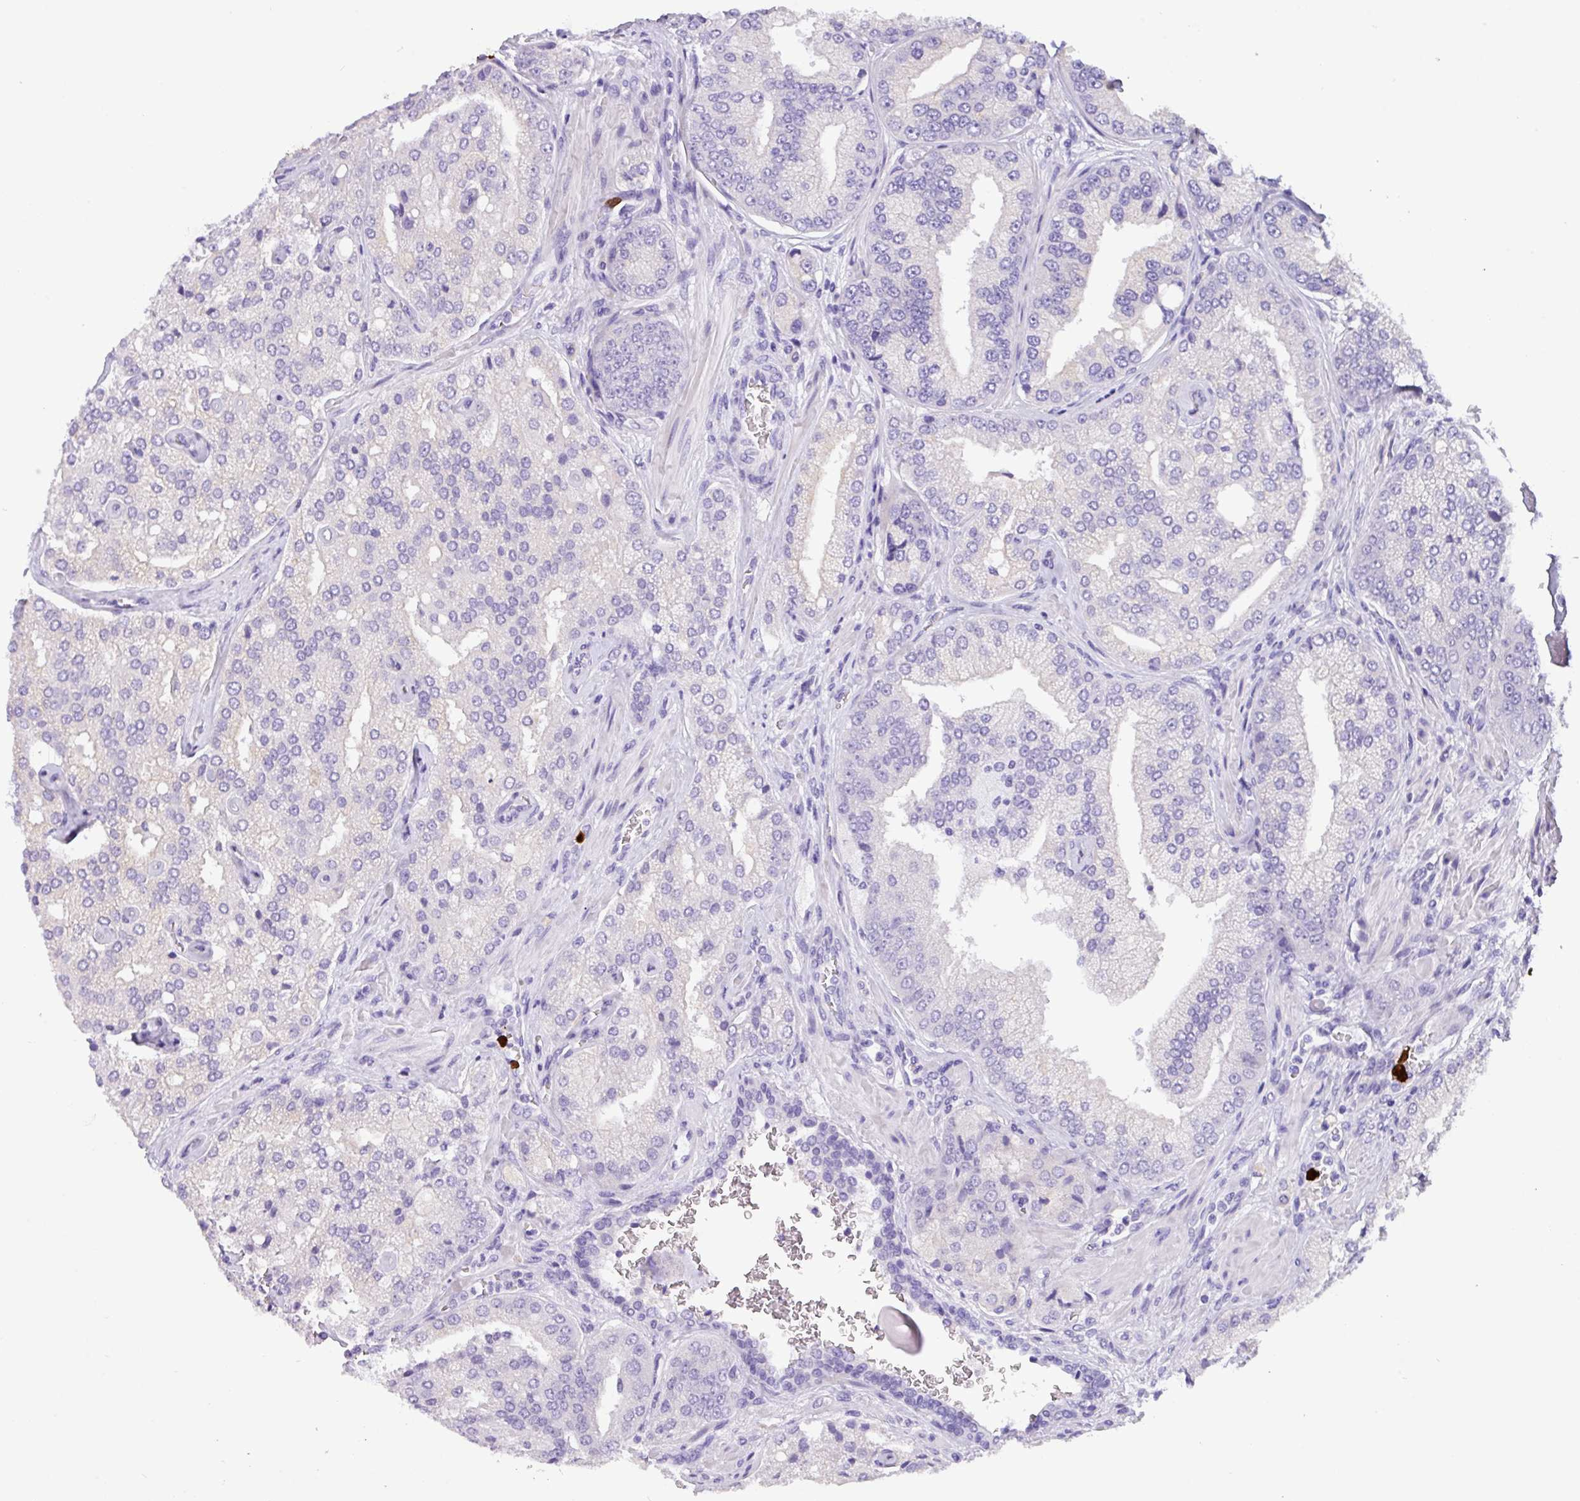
{"staining": {"intensity": "negative", "quantity": "none", "location": "none"}, "tissue": "prostate cancer", "cell_type": "Tumor cells", "image_type": "cancer", "snomed": [{"axis": "morphology", "description": "Adenocarcinoma, High grade"}, {"axis": "topography", "description": "Prostate"}], "caption": "Immunohistochemistry histopathology image of neoplastic tissue: adenocarcinoma (high-grade) (prostate) stained with DAB exhibits no significant protein expression in tumor cells.", "gene": "MRM2", "patient": {"sex": "male", "age": 68}}